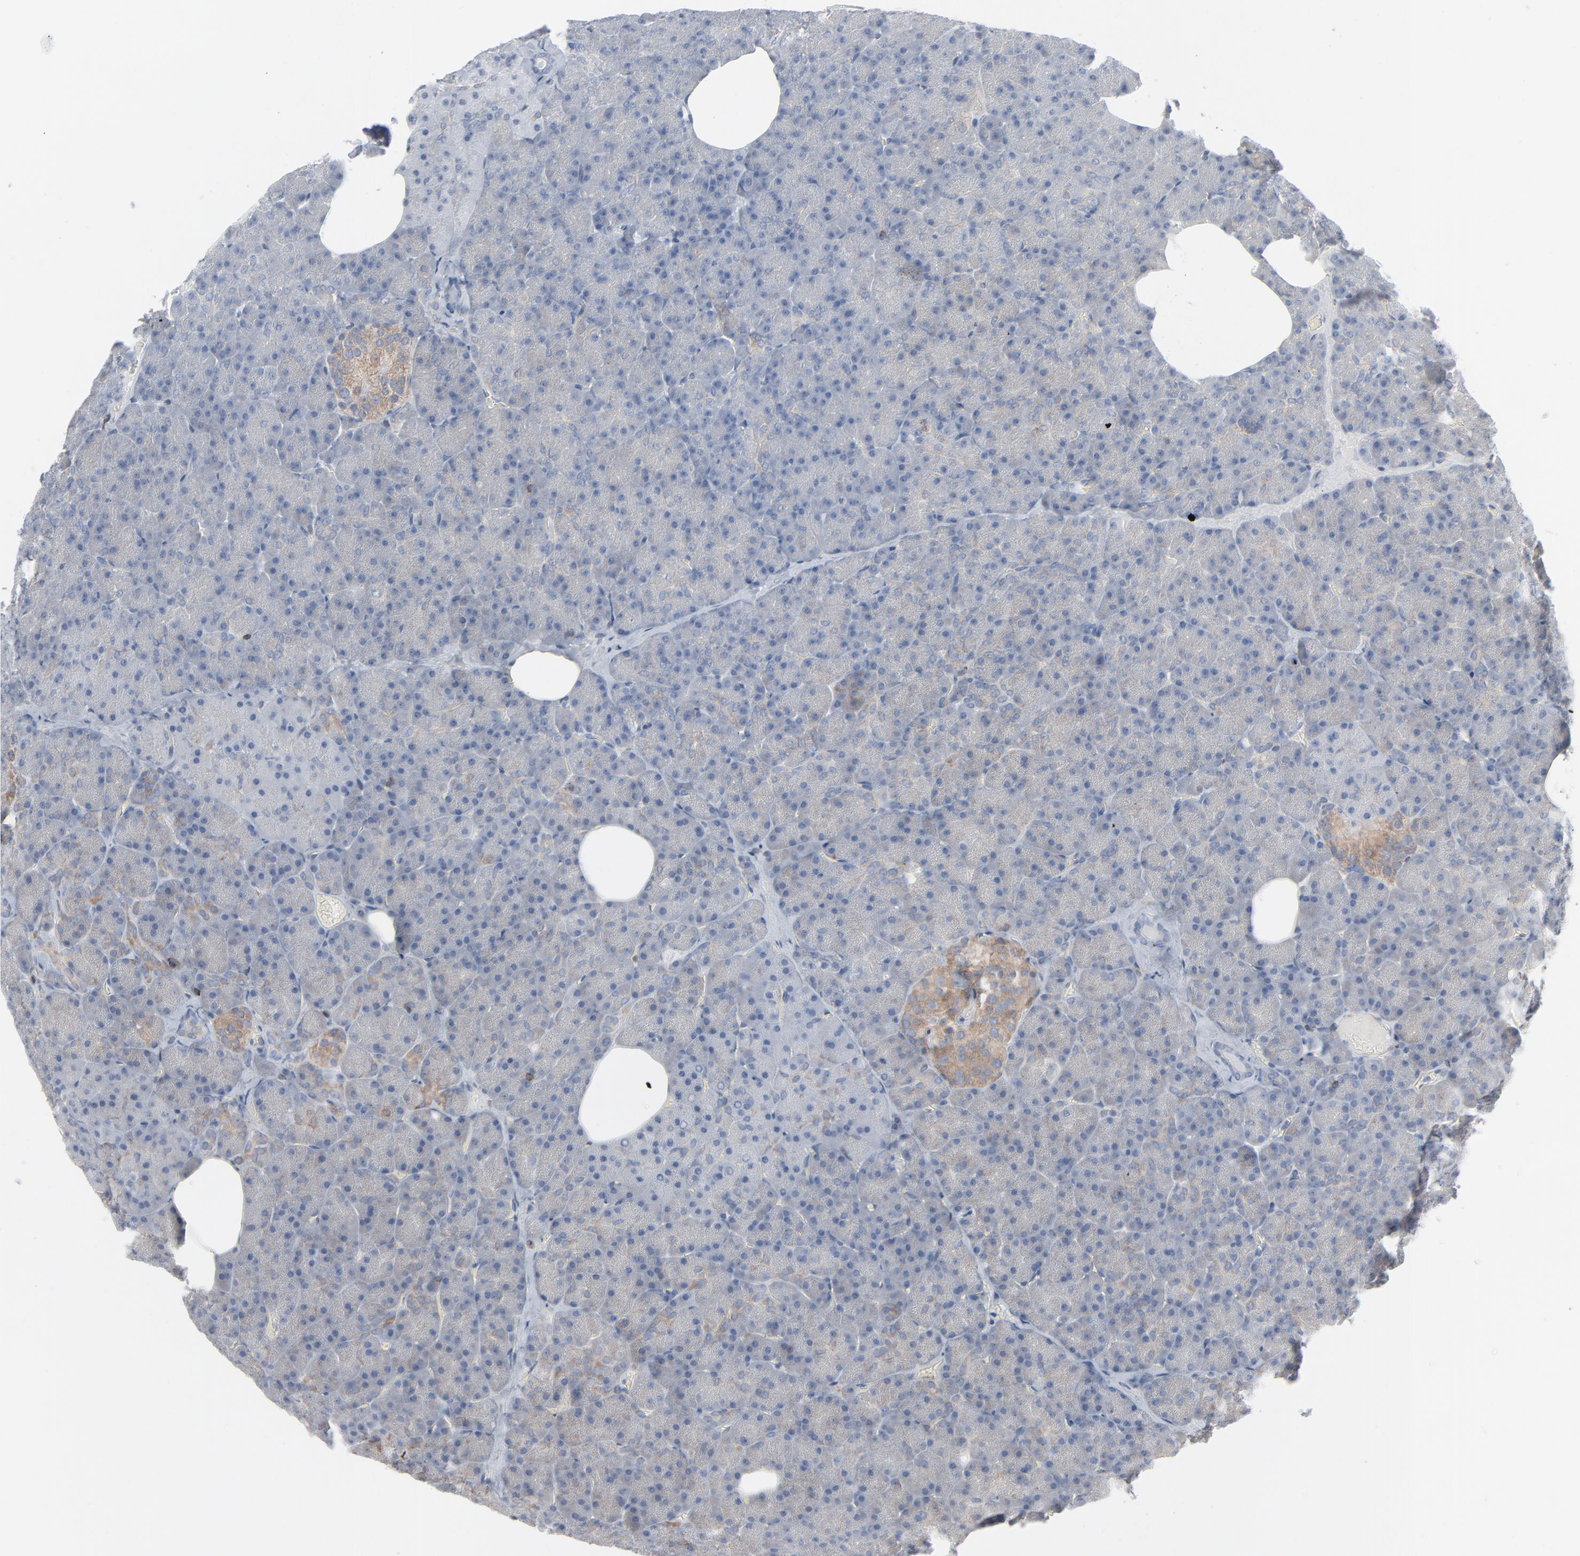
{"staining": {"intensity": "negative", "quantity": "none", "location": "none"}, "tissue": "pancreas", "cell_type": "Exocrine glandular cells", "image_type": "normal", "snomed": [{"axis": "morphology", "description": "Normal tissue, NOS"}, {"axis": "topography", "description": "Pancreas"}], "caption": "IHC of normal pancreas displays no expression in exocrine glandular cells.", "gene": "OPTN", "patient": {"sex": "female", "age": 35}}